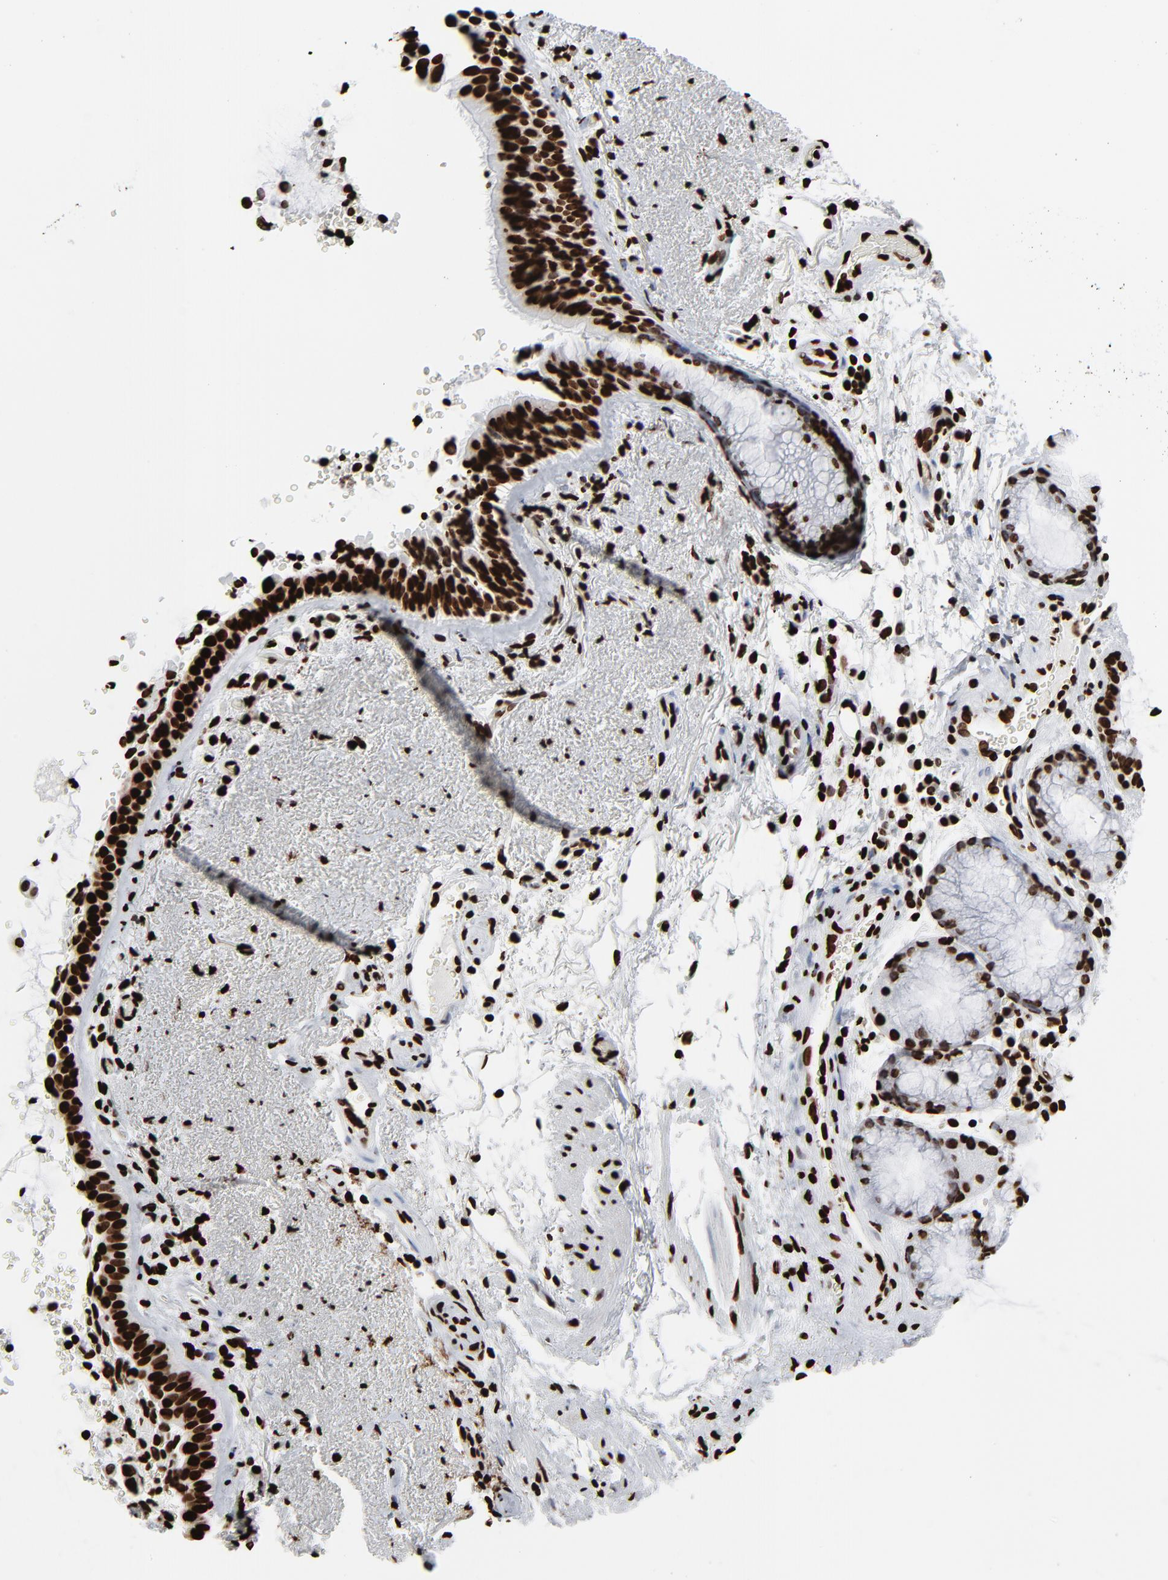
{"staining": {"intensity": "strong", "quantity": ">75%", "location": "nuclear"}, "tissue": "bronchus", "cell_type": "Respiratory epithelial cells", "image_type": "normal", "snomed": [{"axis": "morphology", "description": "Normal tissue, NOS"}, {"axis": "topography", "description": "Bronchus"}], "caption": "Strong nuclear expression is present in approximately >75% of respiratory epithelial cells in benign bronchus.", "gene": "H3", "patient": {"sex": "female", "age": 54}}